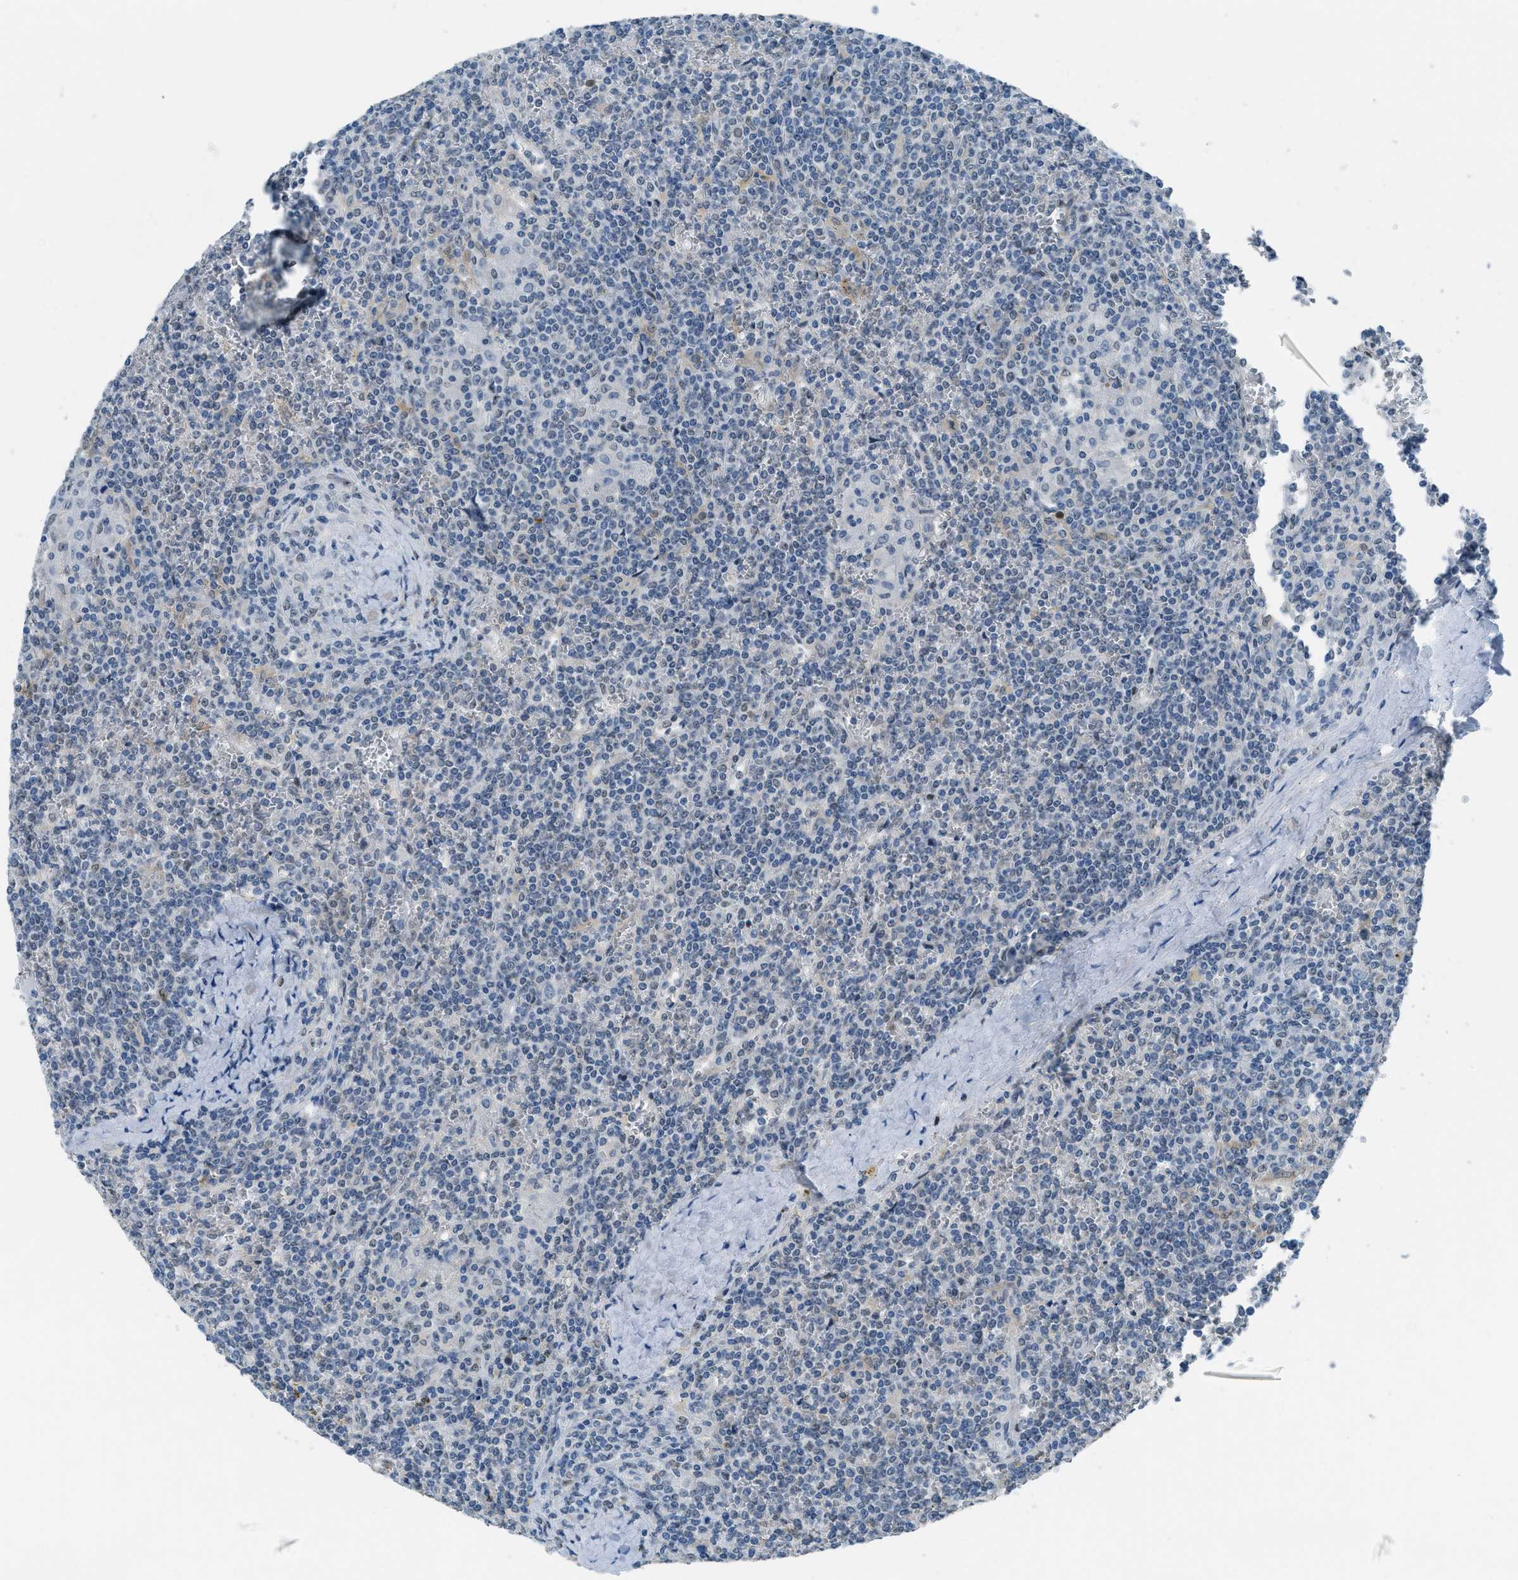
{"staining": {"intensity": "negative", "quantity": "none", "location": "none"}, "tissue": "lymphoma", "cell_type": "Tumor cells", "image_type": "cancer", "snomed": [{"axis": "morphology", "description": "Malignant lymphoma, non-Hodgkin's type, Low grade"}, {"axis": "topography", "description": "Spleen"}], "caption": "Human lymphoma stained for a protein using immunohistochemistry (IHC) demonstrates no expression in tumor cells.", "gene": "TTC13", "patient": {"sex": "female", "age": 19}}